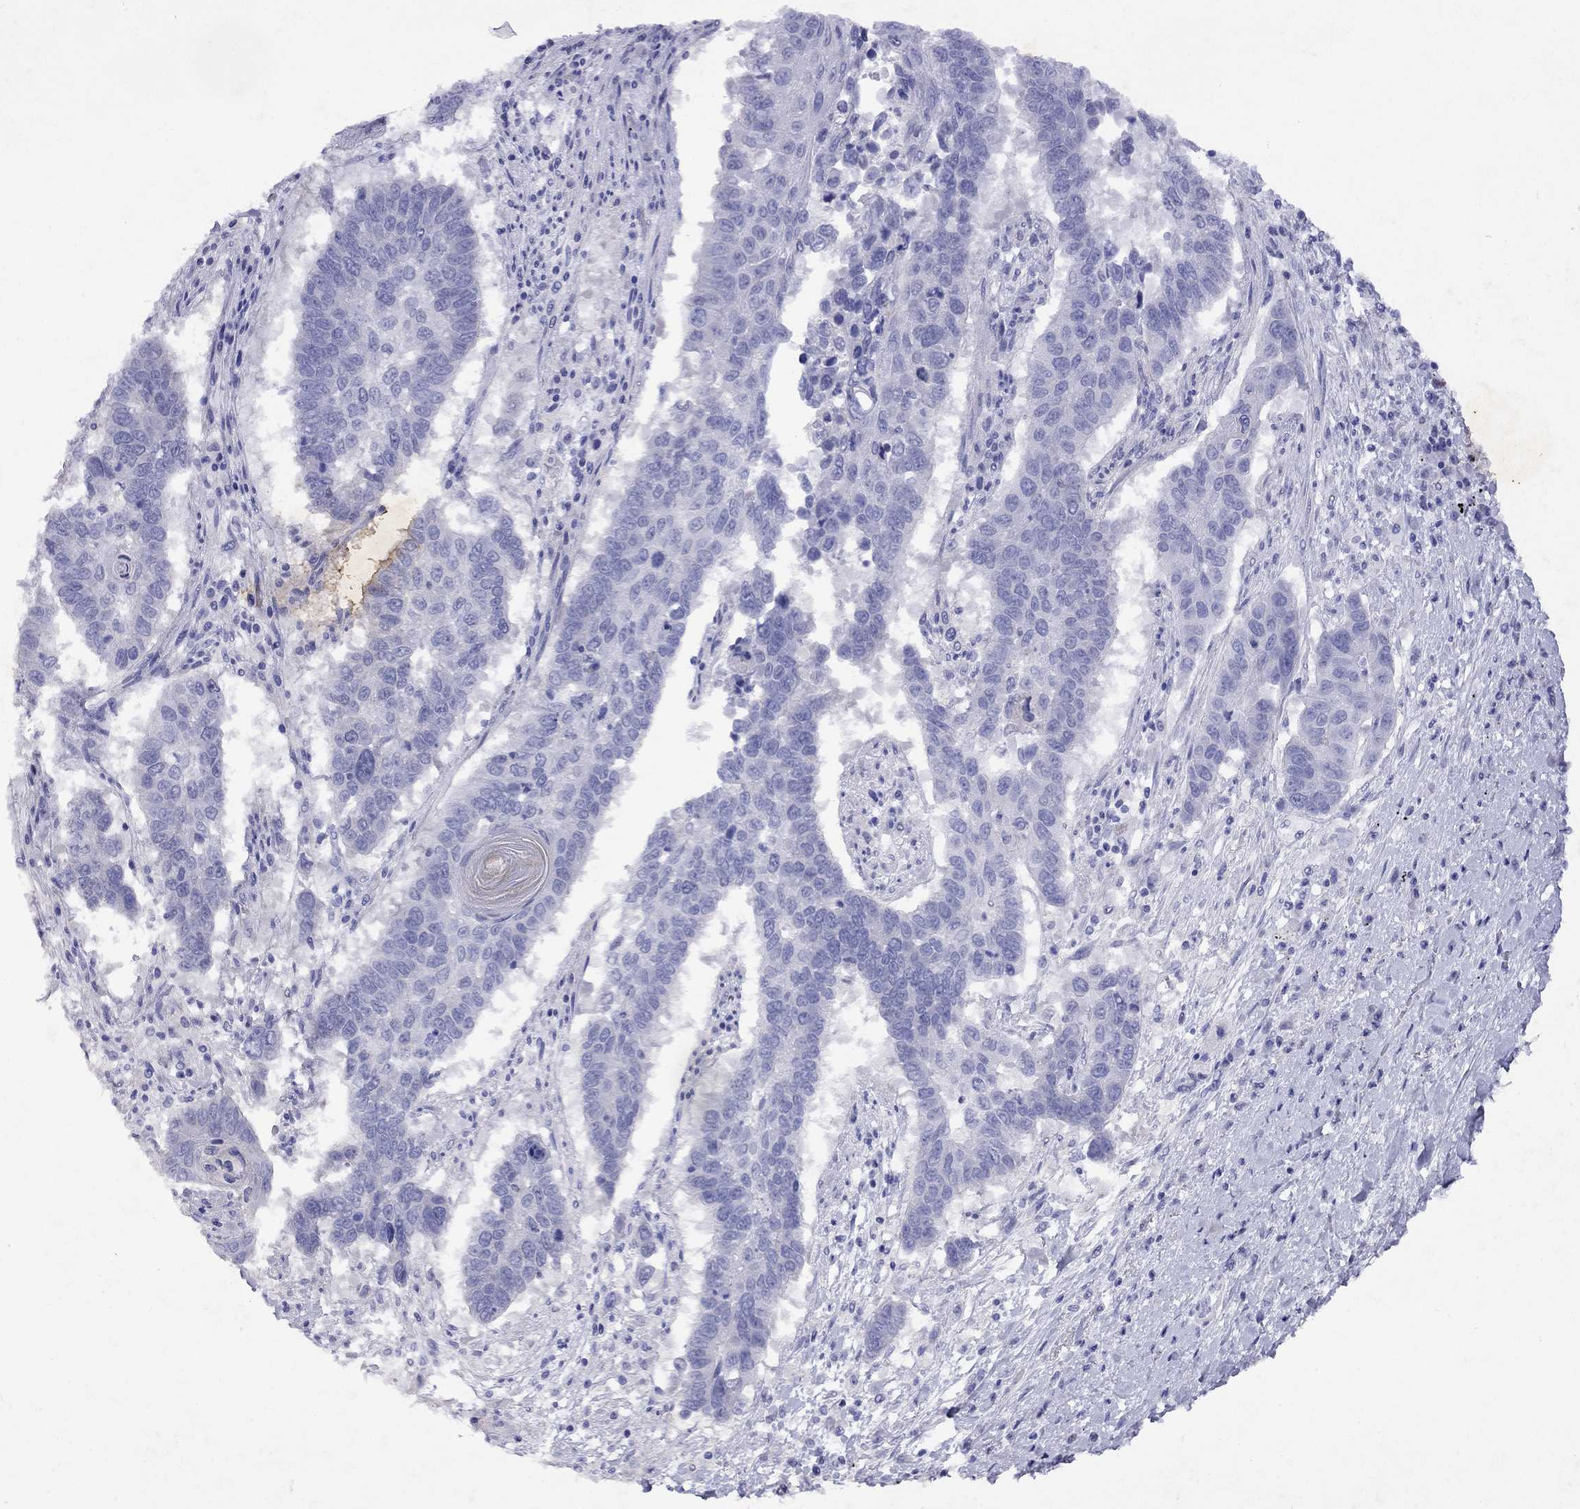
{"staining": {"intensity": "negative", "quantity": "none", "location": "none"}, "tissue": "lung cancer", "cell_type": "Tumor cells", "image_type": "cancer", "snomed": [{"axis": "morphology", "description": "Squamous cell carcinoma, NOS"}, {"axis": "topography", "description": "Lung"}], "caption": "High magnification brightfield microscopy of squamous cell carcinoma (lung) stained with DAB (brown) and counterstained with hematoxylin (blue): tumor cells show no significant staining.", "gene": "GNAT3", "patient": {"sex": "male", "age": 73}}